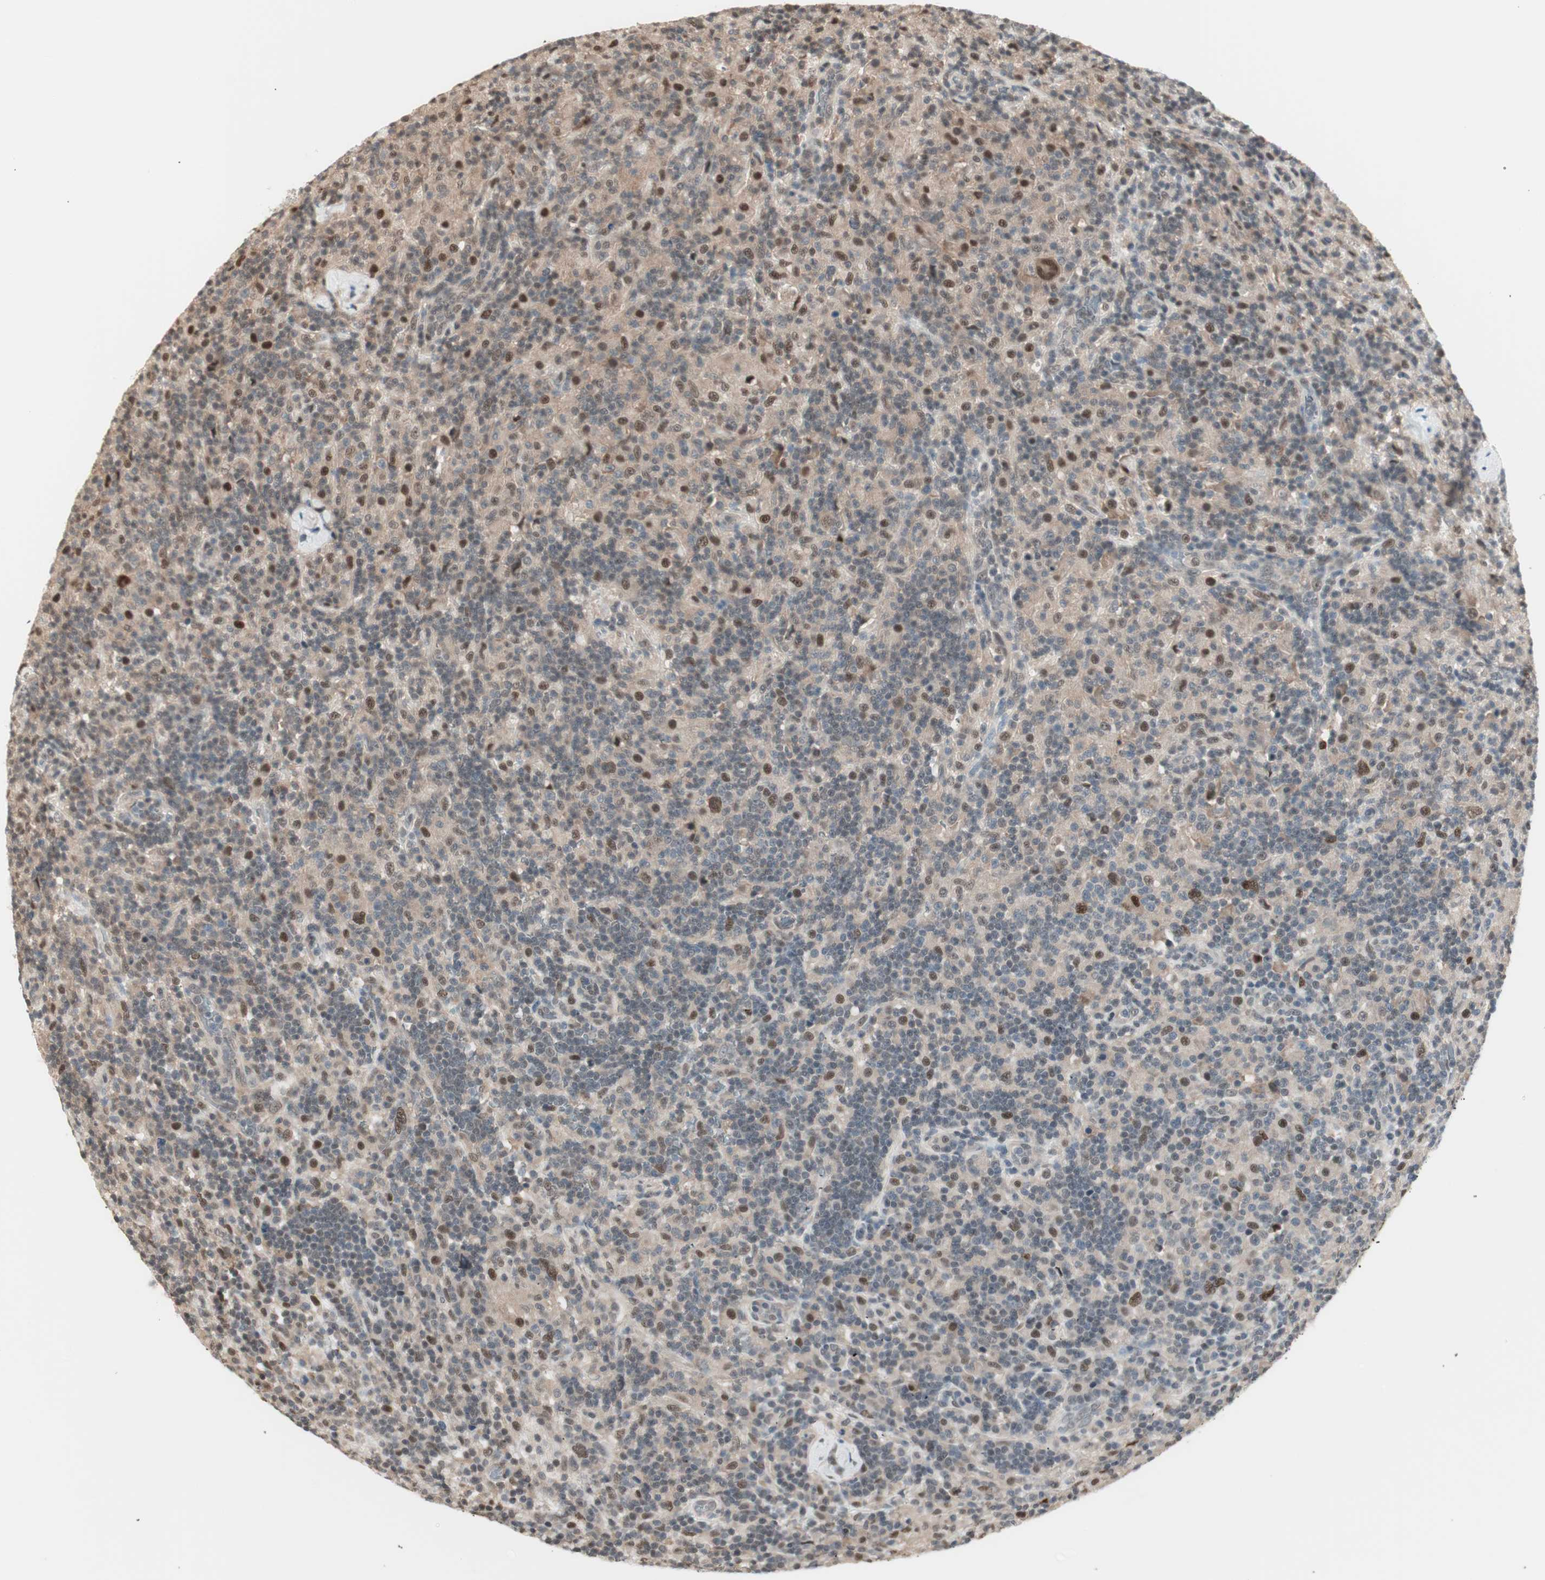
{"staining": {"intensity": "strong", "quantity": "25%-75%", "location": "nuclear"}, "tissue": "lymphoma", "cell_type": "Tumor cells", "image_type": "cancer", "snomed": [{"axis": "morphology", "description": "Hodgkin's disease, NOS"}, {"axis": "topography", "description": "Lymph node"}], "caption": "Tumor cells show strong nuclear expression in about 25%-75% of cells in Hodgkin's disease. The protein of interest is shown in brown color, while the nuclei are stained blue.", "gene": "LONP2", "patient": {"sex": "male", "age": 70}}